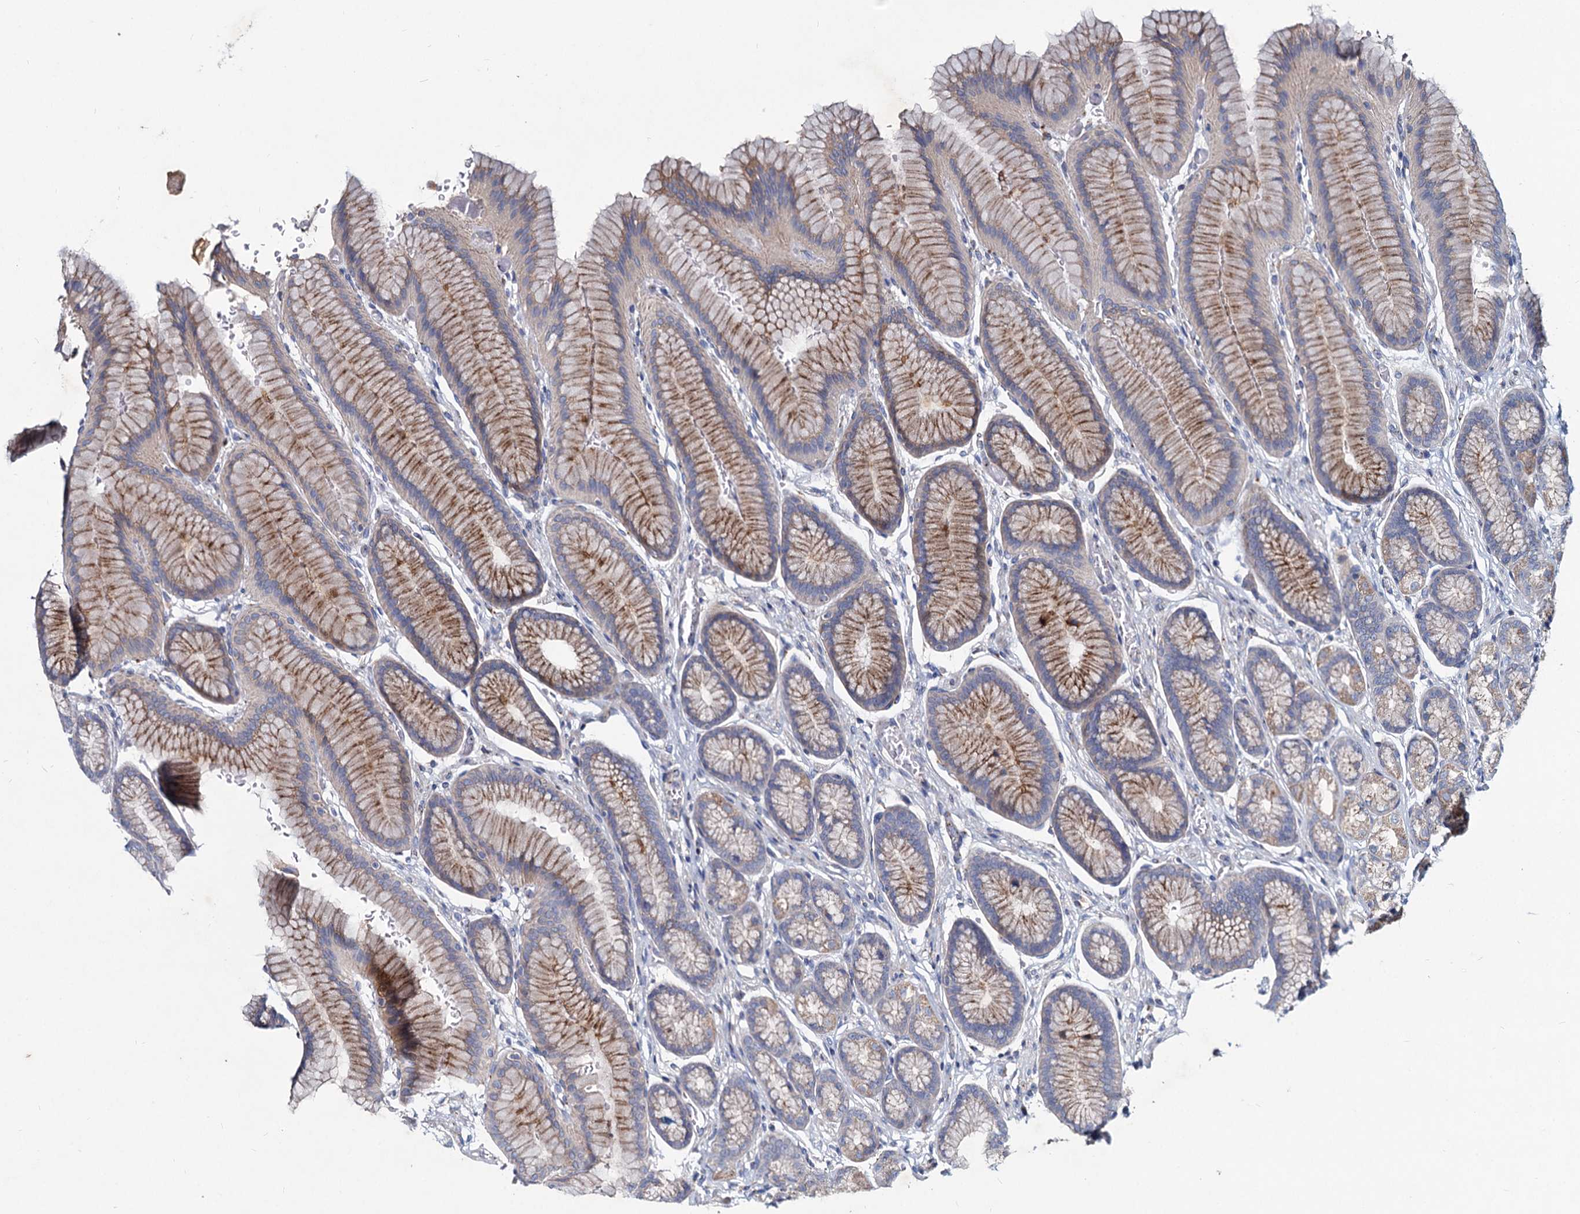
{"staining": {"intensity": "moderate", "quantity": "25%-75%", "location": "cytoplasmic/membranous"}, "tissue": "stomach", "cell_type": "Glandular cells", "image_type": "normal", "snomed": [{"axis": "morphology", "description": "Normal tissue, NOS"}, {"axis": "morphology", "description": "Adenocarcinoma, NOS"}, {"axis": "morphology", "description": "Adenocarcinoma, High grade"}, {"axis": "topography", "description": "Stomach, upper"}, {"axis": "topography", "description": "Stomach"}], "caption": "Human stomach stained with a protein marker displays moderate staining in glandular cells.", "gene": "AGBL4", "patient": {"sex": "female", "age": 65}}